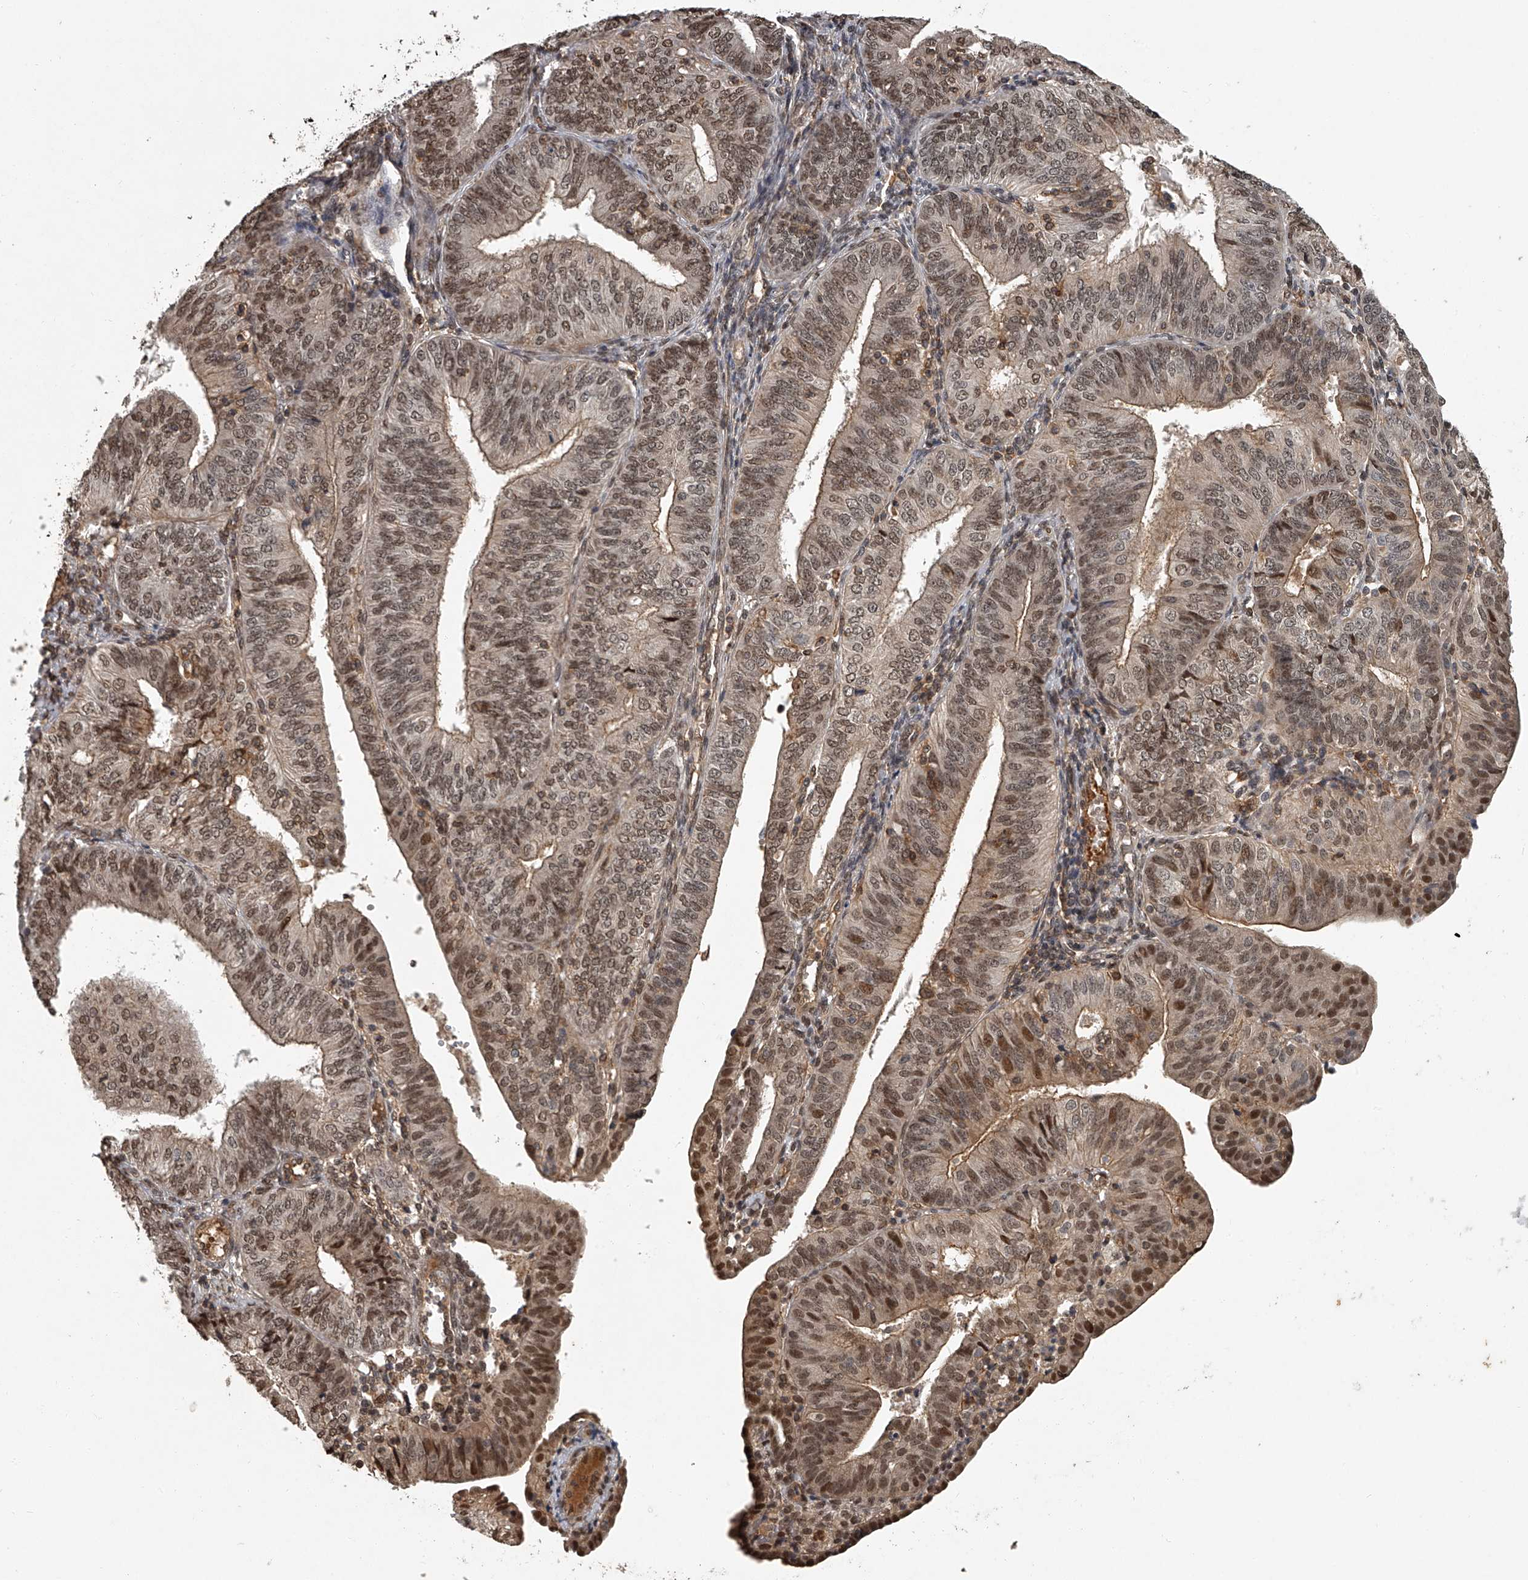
{"staining": {"intensity": "moderate", "quantity": ">75%", "location": "cytoplasmic/membranous,nuclear"}, "tissue": "endometrial cancer", "cell_type": "Tumor cells", "image_type": "cancer", "snomed": [{"axis": "morphology", "description": "Adenocarcinoma, NOS"}, {"axis": "topography", "description": "Endometrium"}], "caption": "Immunohistochemistry micrograph of neoplastic tissue: endometrial adenocarcinoma stained using immunohistochemistry (IHC) shows medium levels of moderate protein expression localized specifically in the cytoplasmic/membranous and nuclear of tumor cells, appearing as a cytoplasmic/membranous and nuclear brown color.", "gene": "PLEKHG1", "patient": {"sex": "female", "age": 58}}